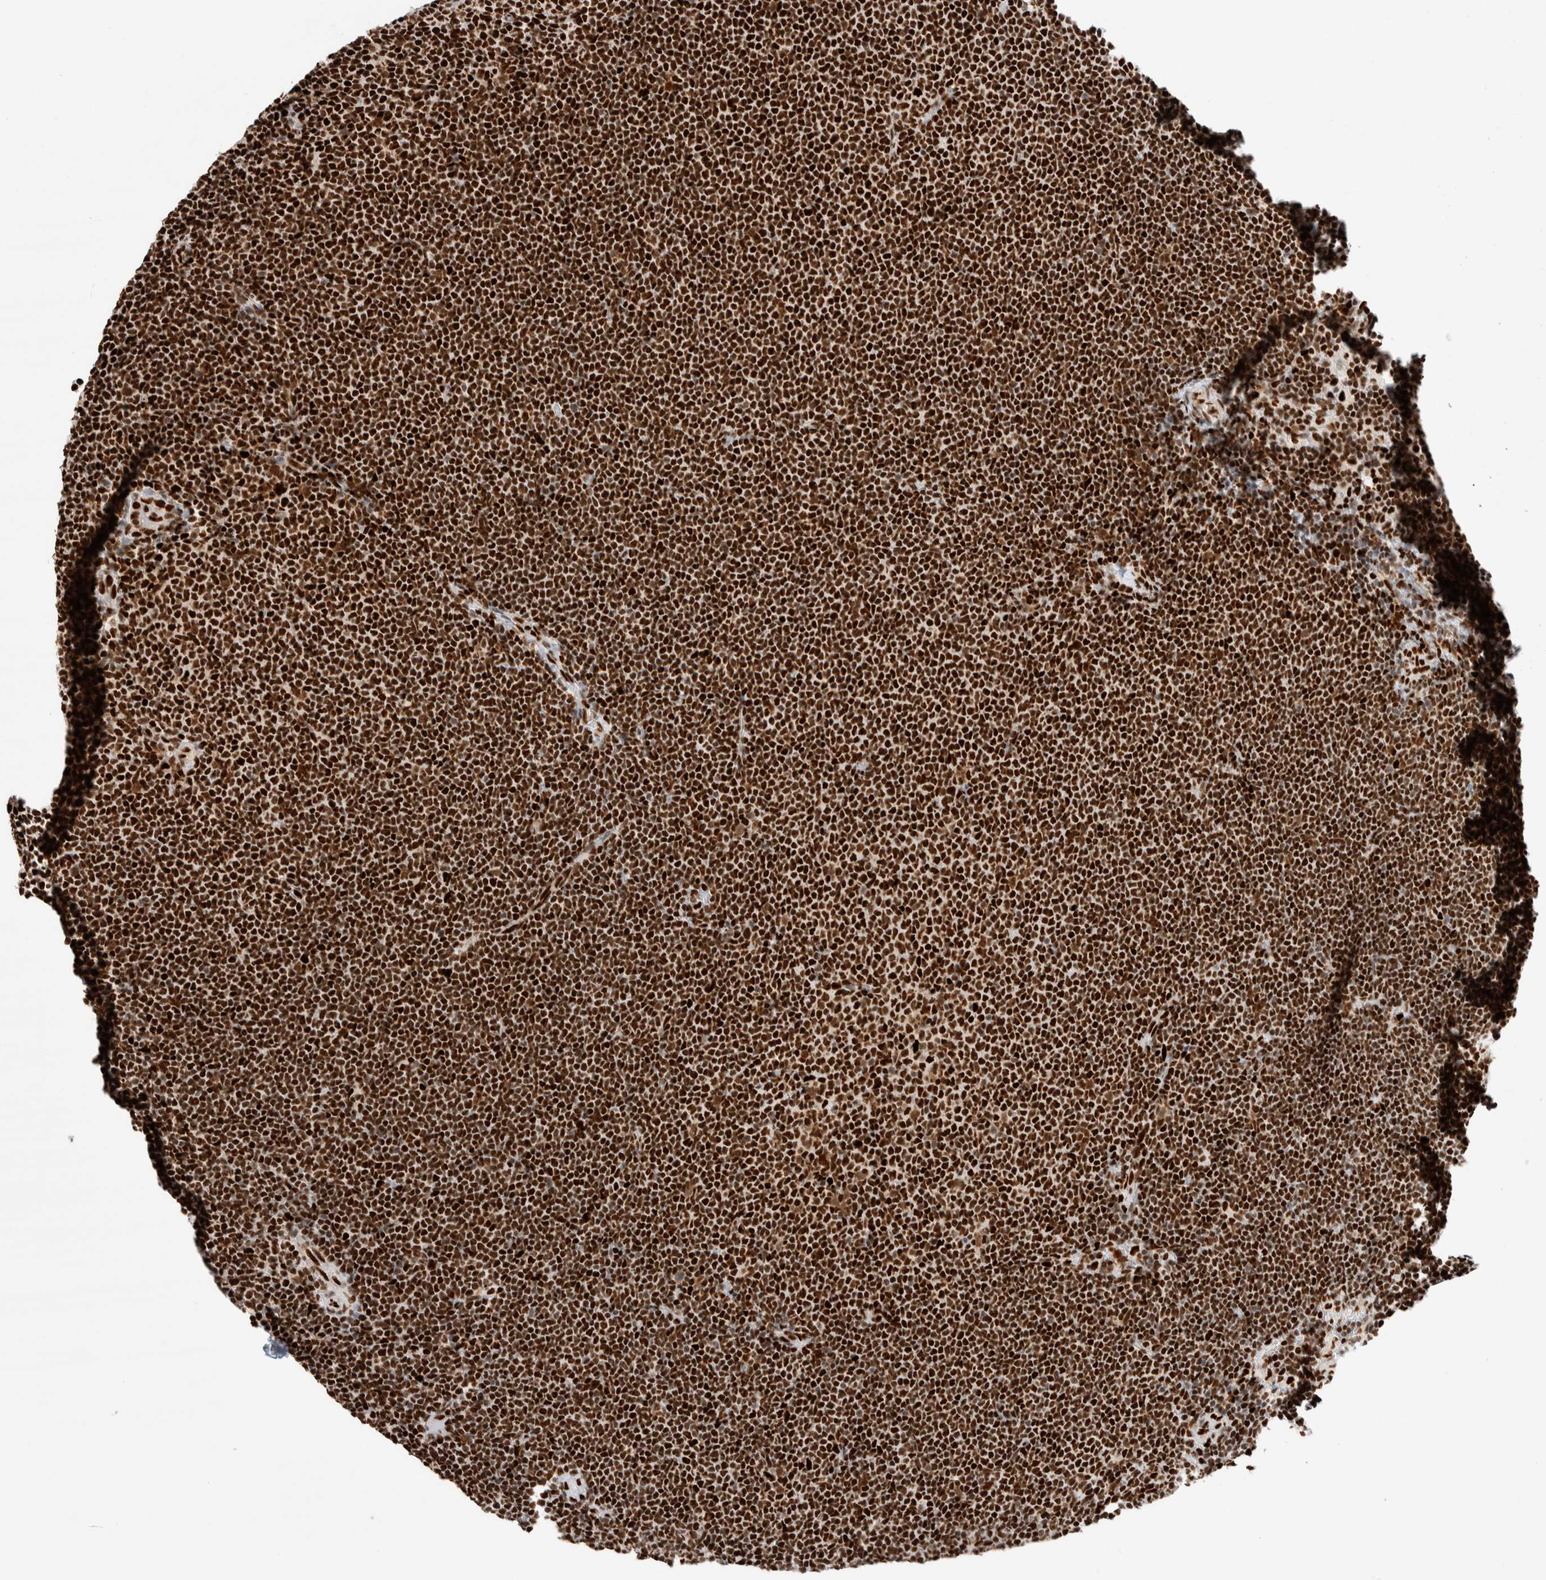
{"staining": {"intensity": "strong", "quantity": ">75%", "location": "cytoplasmic/membranous,nuclear"}, "tissue": "lymphoma", "cell_type": "Tumor cells", "image_type": "cancer", "snomed": [{"axis": "morphology", "description": "Malignant lymphoma, non-Hodgkin's type, Low grade"}, {"axis": "topography", "description": "Lymph node"}], "caption": "Brown immunohistochemical staining in human lymphoma exhibits strong cytoplasmic/membranous and nuclear positivity in approximately >75% of tumor cells.", "gene": "RNASEK-C17orf49", "patient": {"sex": "female", "age": 53}}